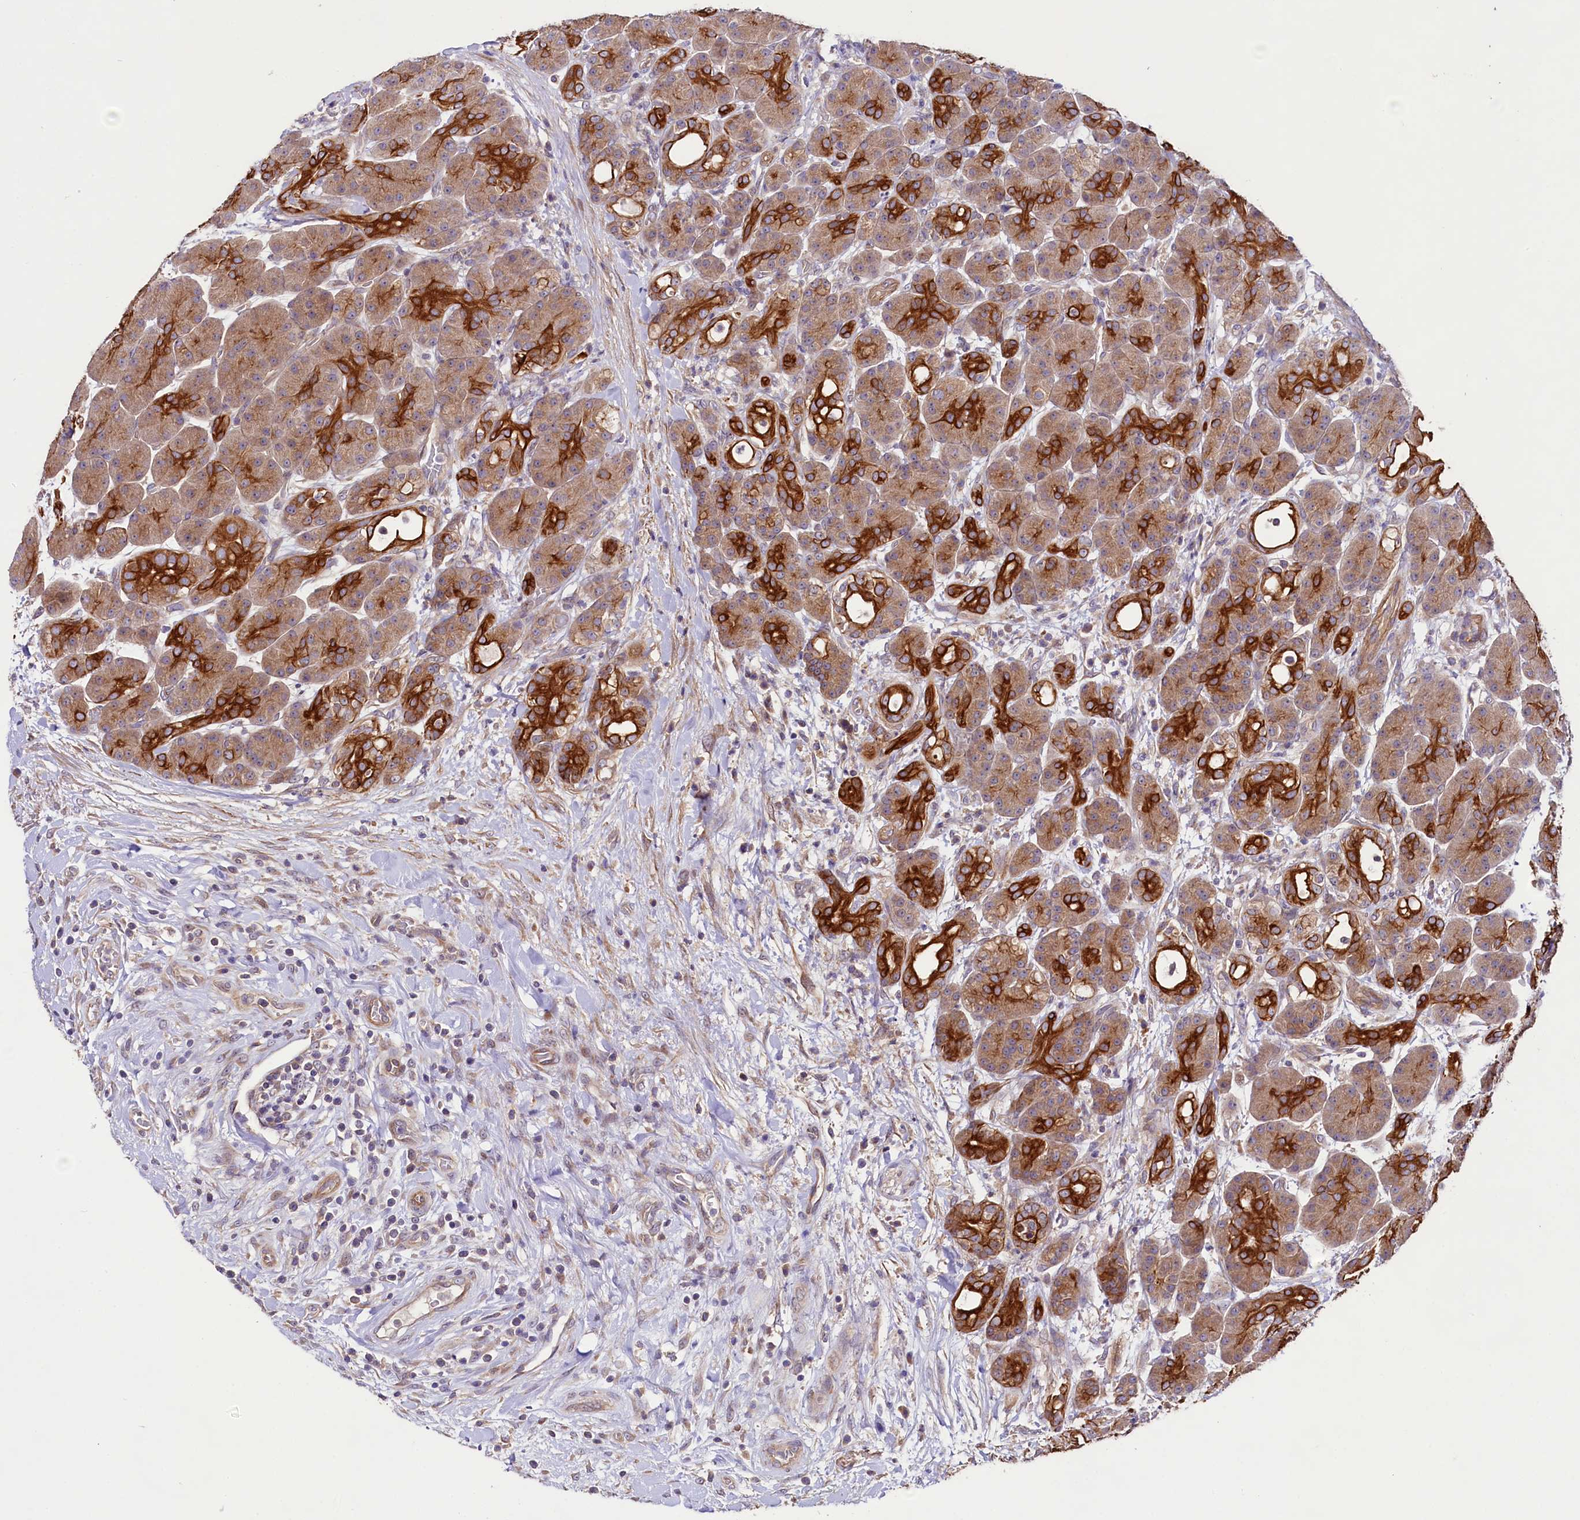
{"staining": {"intensity": "strong", "quantity": "25%-75%", "location": "cytoplasmic/membranous"}, "tissue": "pancreas", "cell_type": "Exocrine glandular cells", "image_type": "normal", "snomed": [{"axis": "morphology", "description": "Normal tissue, NOS"}, {"axis": "topography", "description": "Pancreas"}], "caption": "The immunohistochemical stain shows strong cytoplasmic/membranous expression in exocrine glandular cells of benign pancreas. Nuclei are stained in blue.", "gene": "VPS11", "patient": {"sex": "male", "age": 63}}